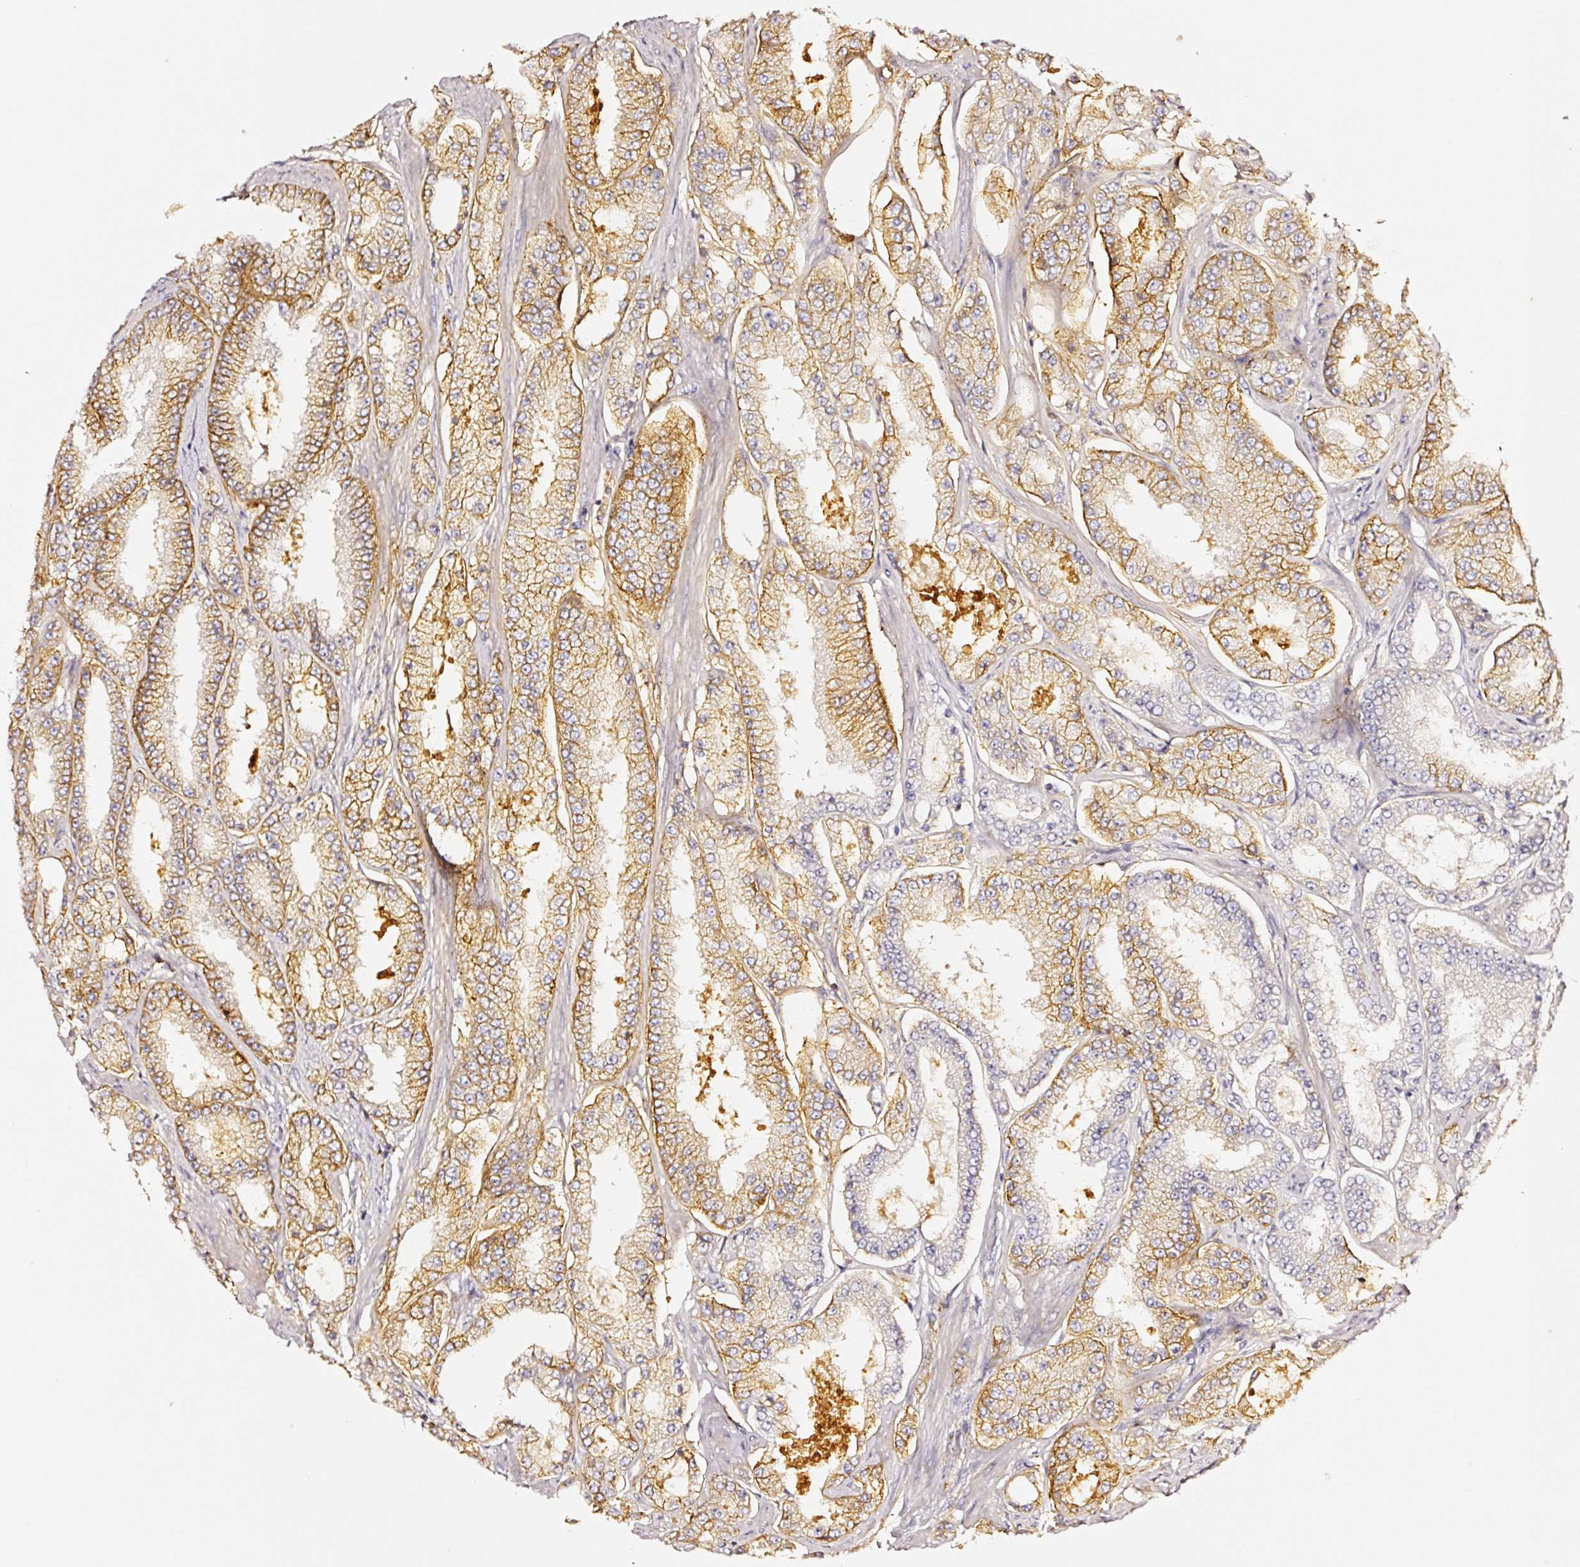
{"staining": {"intensity": "moderate", "quantity": "25%-75%", "location": "cytoplasmic/membranous"}, "tissue": "prostate cancer", "cell_type": "Tumor cells", "image_type": "cancer", "snomed": [{"axis": "morphology", "description": "Adenocarcinoma, High grade"}, {"axis": "topography", "description": "Prostate"}], "caption": "Human prostate cancer stained for a protein (brown) reveals moderate cytoplasmic/membranous positive staining in approximately 25%-75% of tumor cells.", "gene": "CD47", "patient": {"sex": "male", "age": 69}}